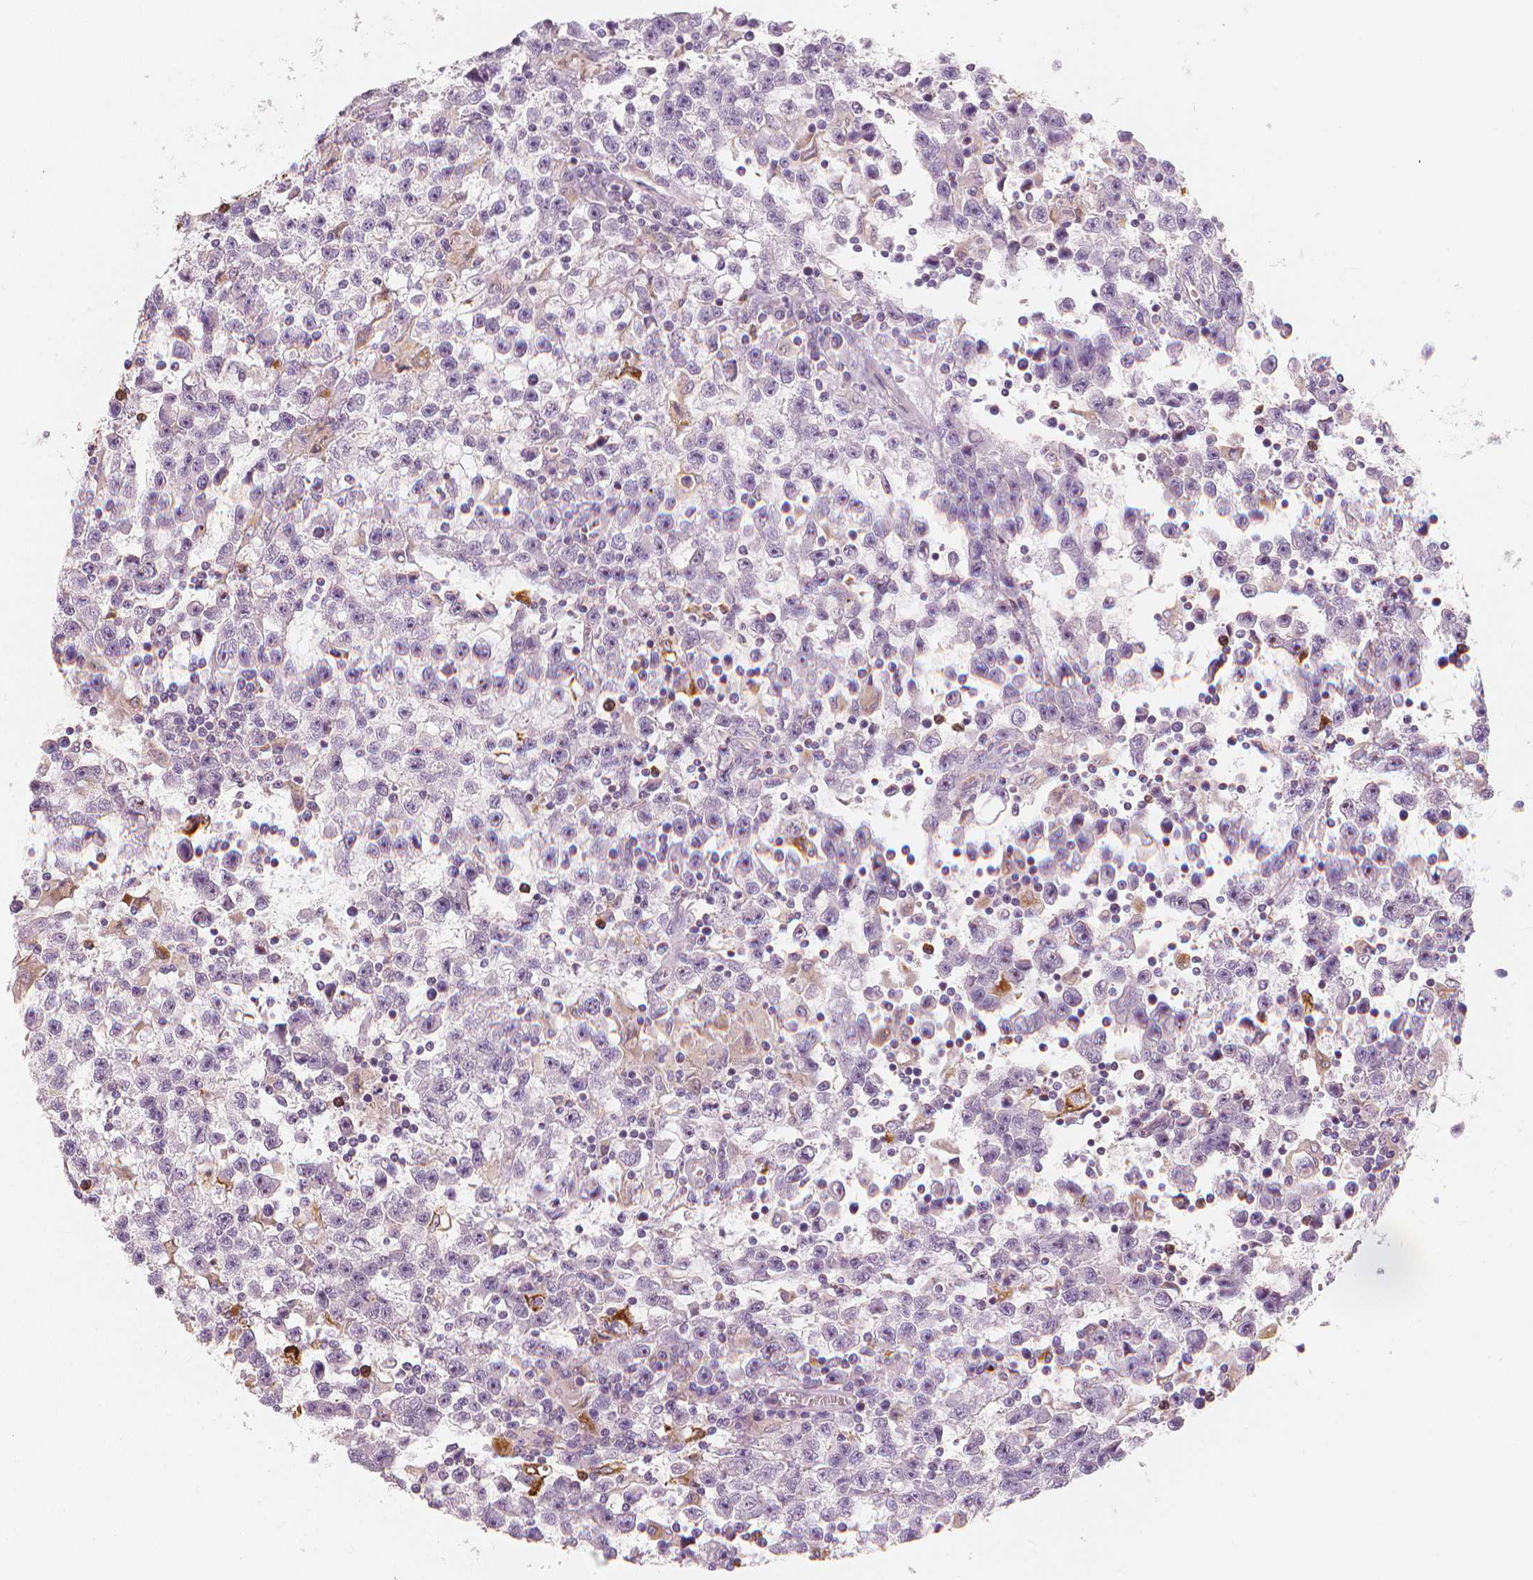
{"staining": {"intensity": "negative", "quantity": "none", "location": "none"}, "tissue": "testis cancer", "cell_type": "Tumor cells", "image_type": "cancer", "snomed": [{"axis": "morphology", "description": "Seminoma, NOS"}, {"axis": "topography", "description": "Testis"}], "caption": "DAB (3,3'-diaminobenzidine) immunohistochemical staining of human testis seminoma displays no significant staining in tumor cells.", "gene": "RNASE7", "patient": {"sex": "male", "age": 31}}